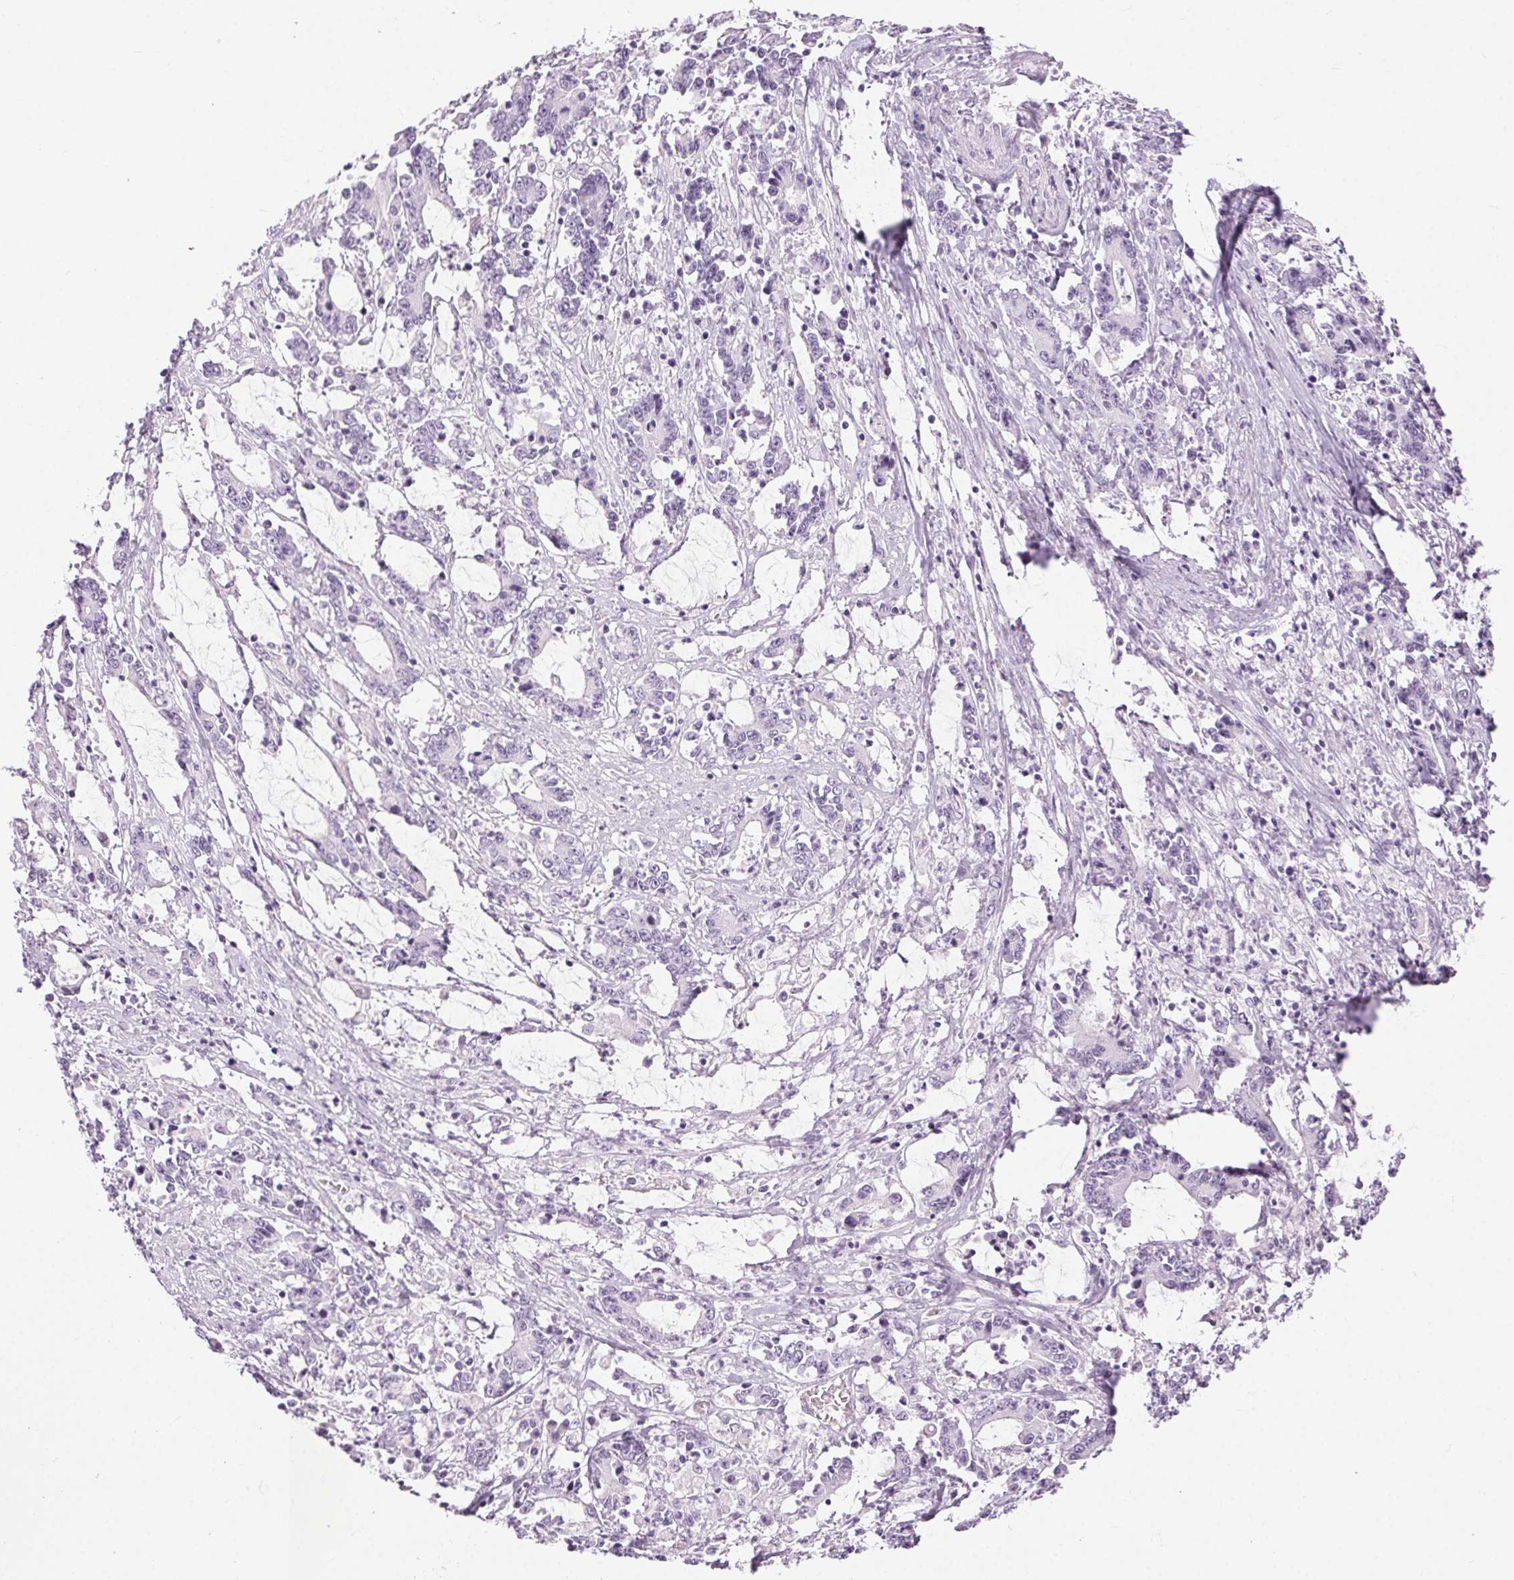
{"staining": {"intensity": "negative", "quantity": "none", "location": "none"}, "tissue": "stomach cancer", "cell_type": "Tumor cells", "image_type": "cancer", "snomed": [{"axis": "morphology", "description": "Adenocarcinoma, NOS"}, {"axis": "topography", "description": "Stomach, upper"}], "caption": "Tumor cells show no significant expression in stomach adenocarcinoma.", "gene": "BEND2", "patient": {"sex": "male", "age": 68}}